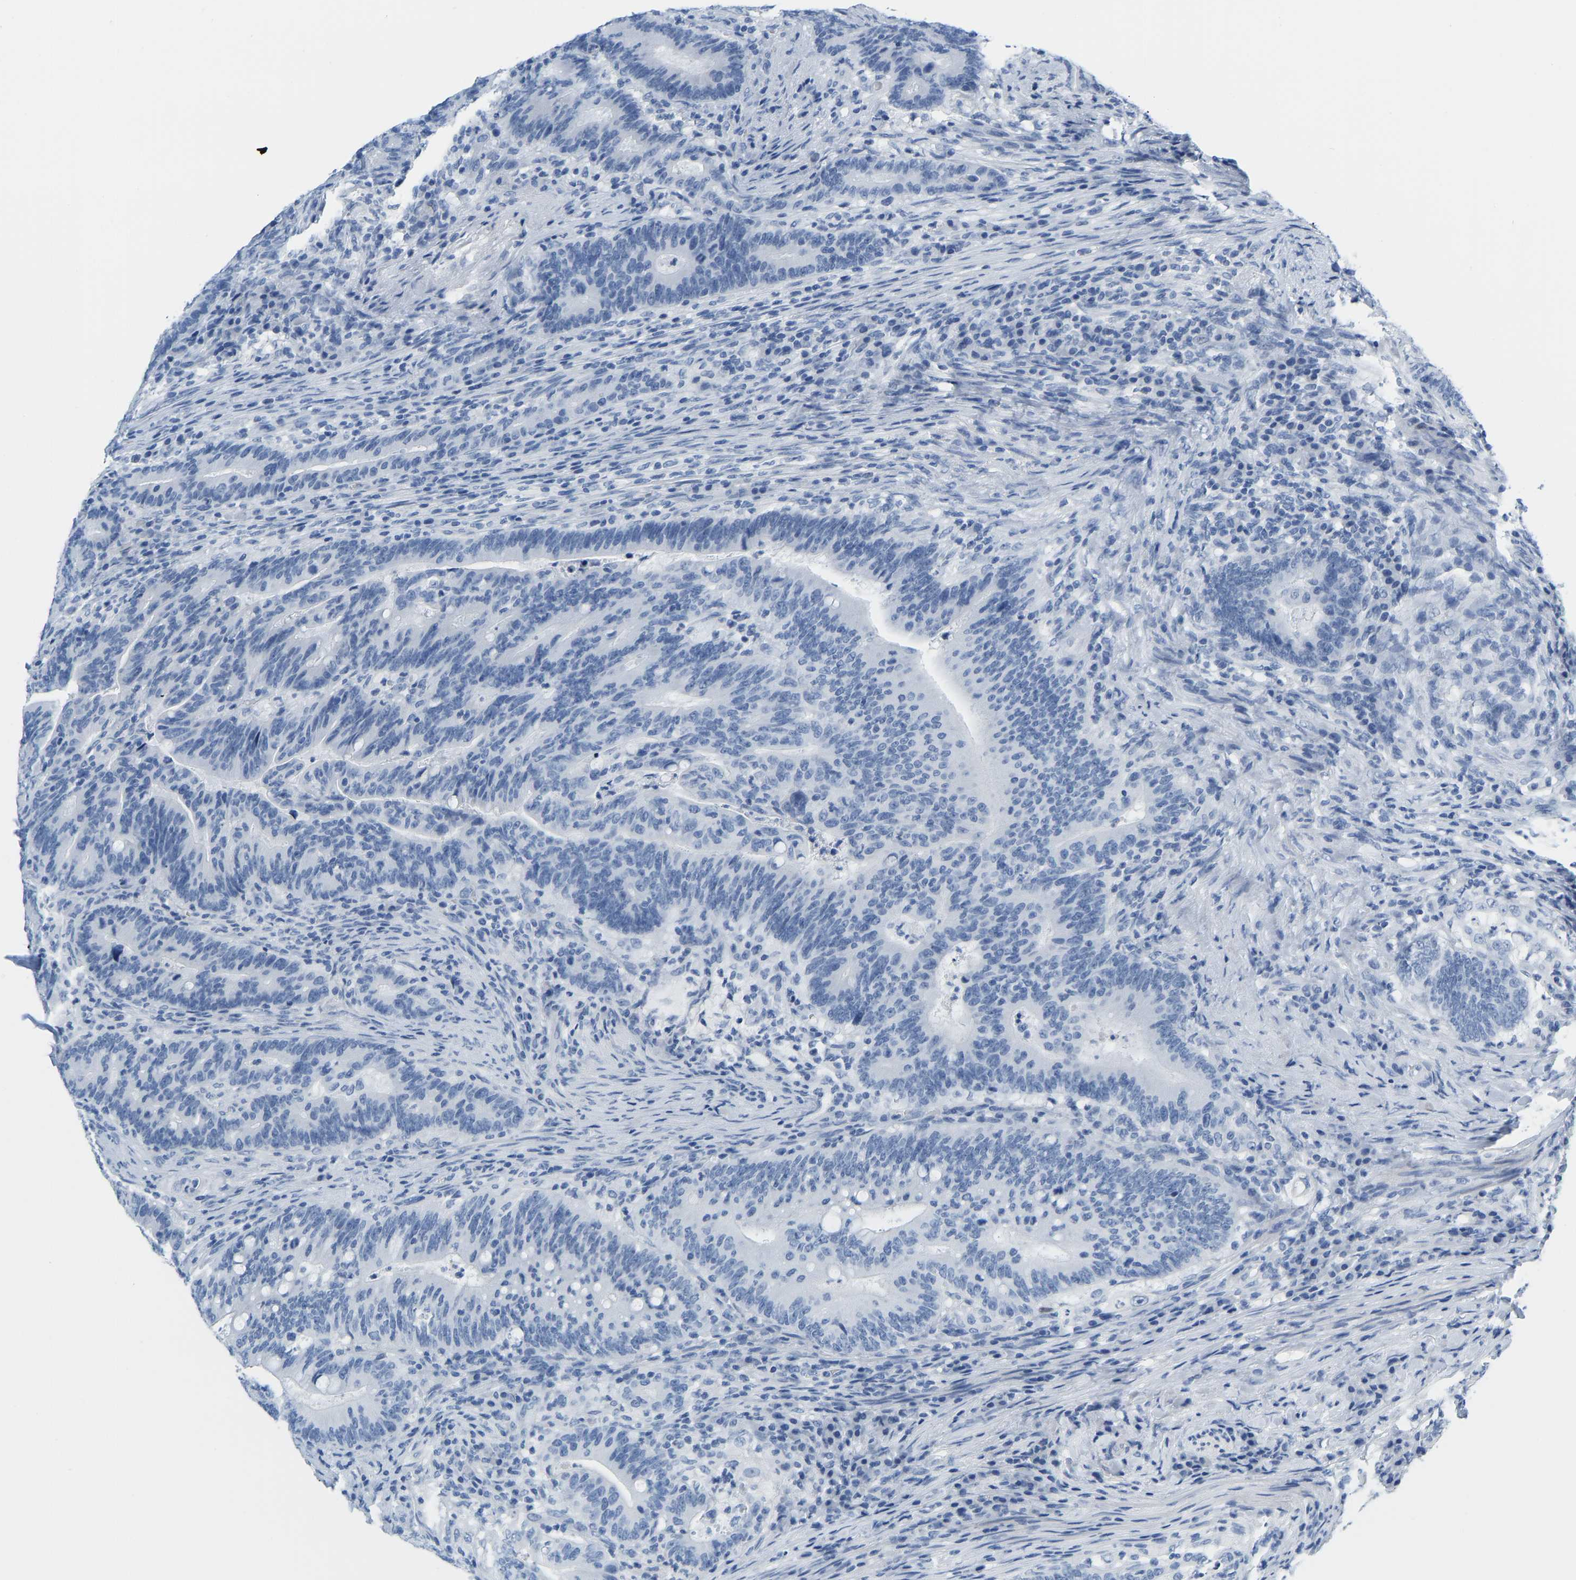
{"staining": {"intensity": "negative", "quantity": "none", "location": "none"}, "tissue": "colorectal cancer", "cell_type": "Tumor cells", "image_type": "cancer", "snomed": [{"axis": "morphology", "description": "Normal tissue, NOS"}, {"axis": "morphology", "description": "Adenocarcinoma, NOS"}, {"axis": "topography", "description": "Colon"}], "caption": "The micrograph demonstrates no staining of tumor cells in colorectal adenocarcinoma. (DAB immunohistochemistry with hematoxylin counter stain).", "gene": "SERPINB3", "patient": {"sex": "female", "age": 66}}